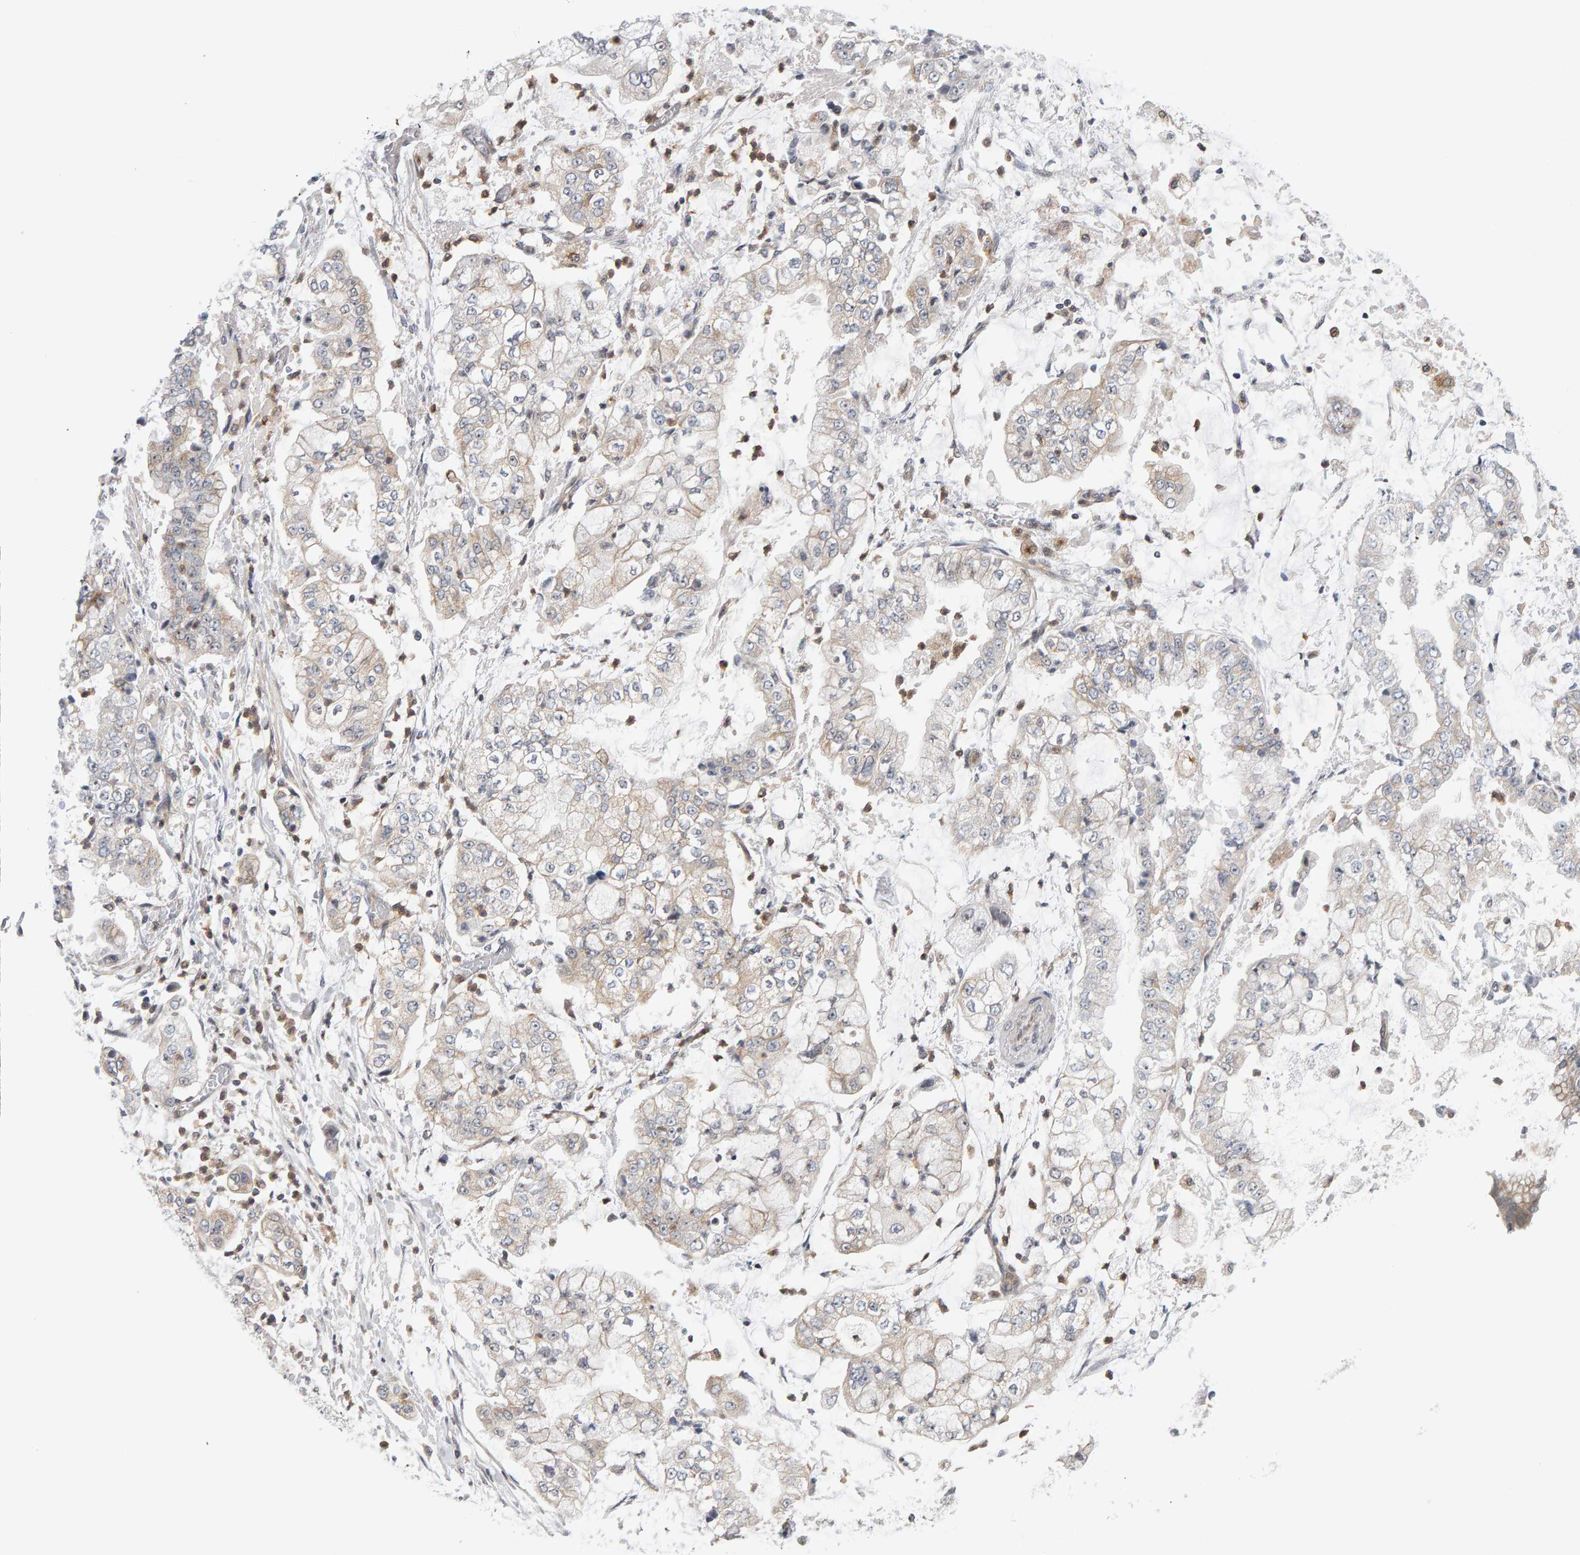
{"staining": {"intensity": "weak", "quantity": "<25%", "location": "cytoplasmic/membranous"}, "tissue": "stomach cancer", "cell_type": "Tumor cells", "image_type": "cancer", "snomed": [{"axis": "morphology", "description": "Adenocarcinoma, NOS"}, {"axis": "topography", "description": "Stomach"}], "caption": "Human stomach cancer (adenocarcinoma) stained for a protein using IHC displays no staining in tumor cells.", "gene": "MSRA", "patient": {"sex": "male", "age": 76}}